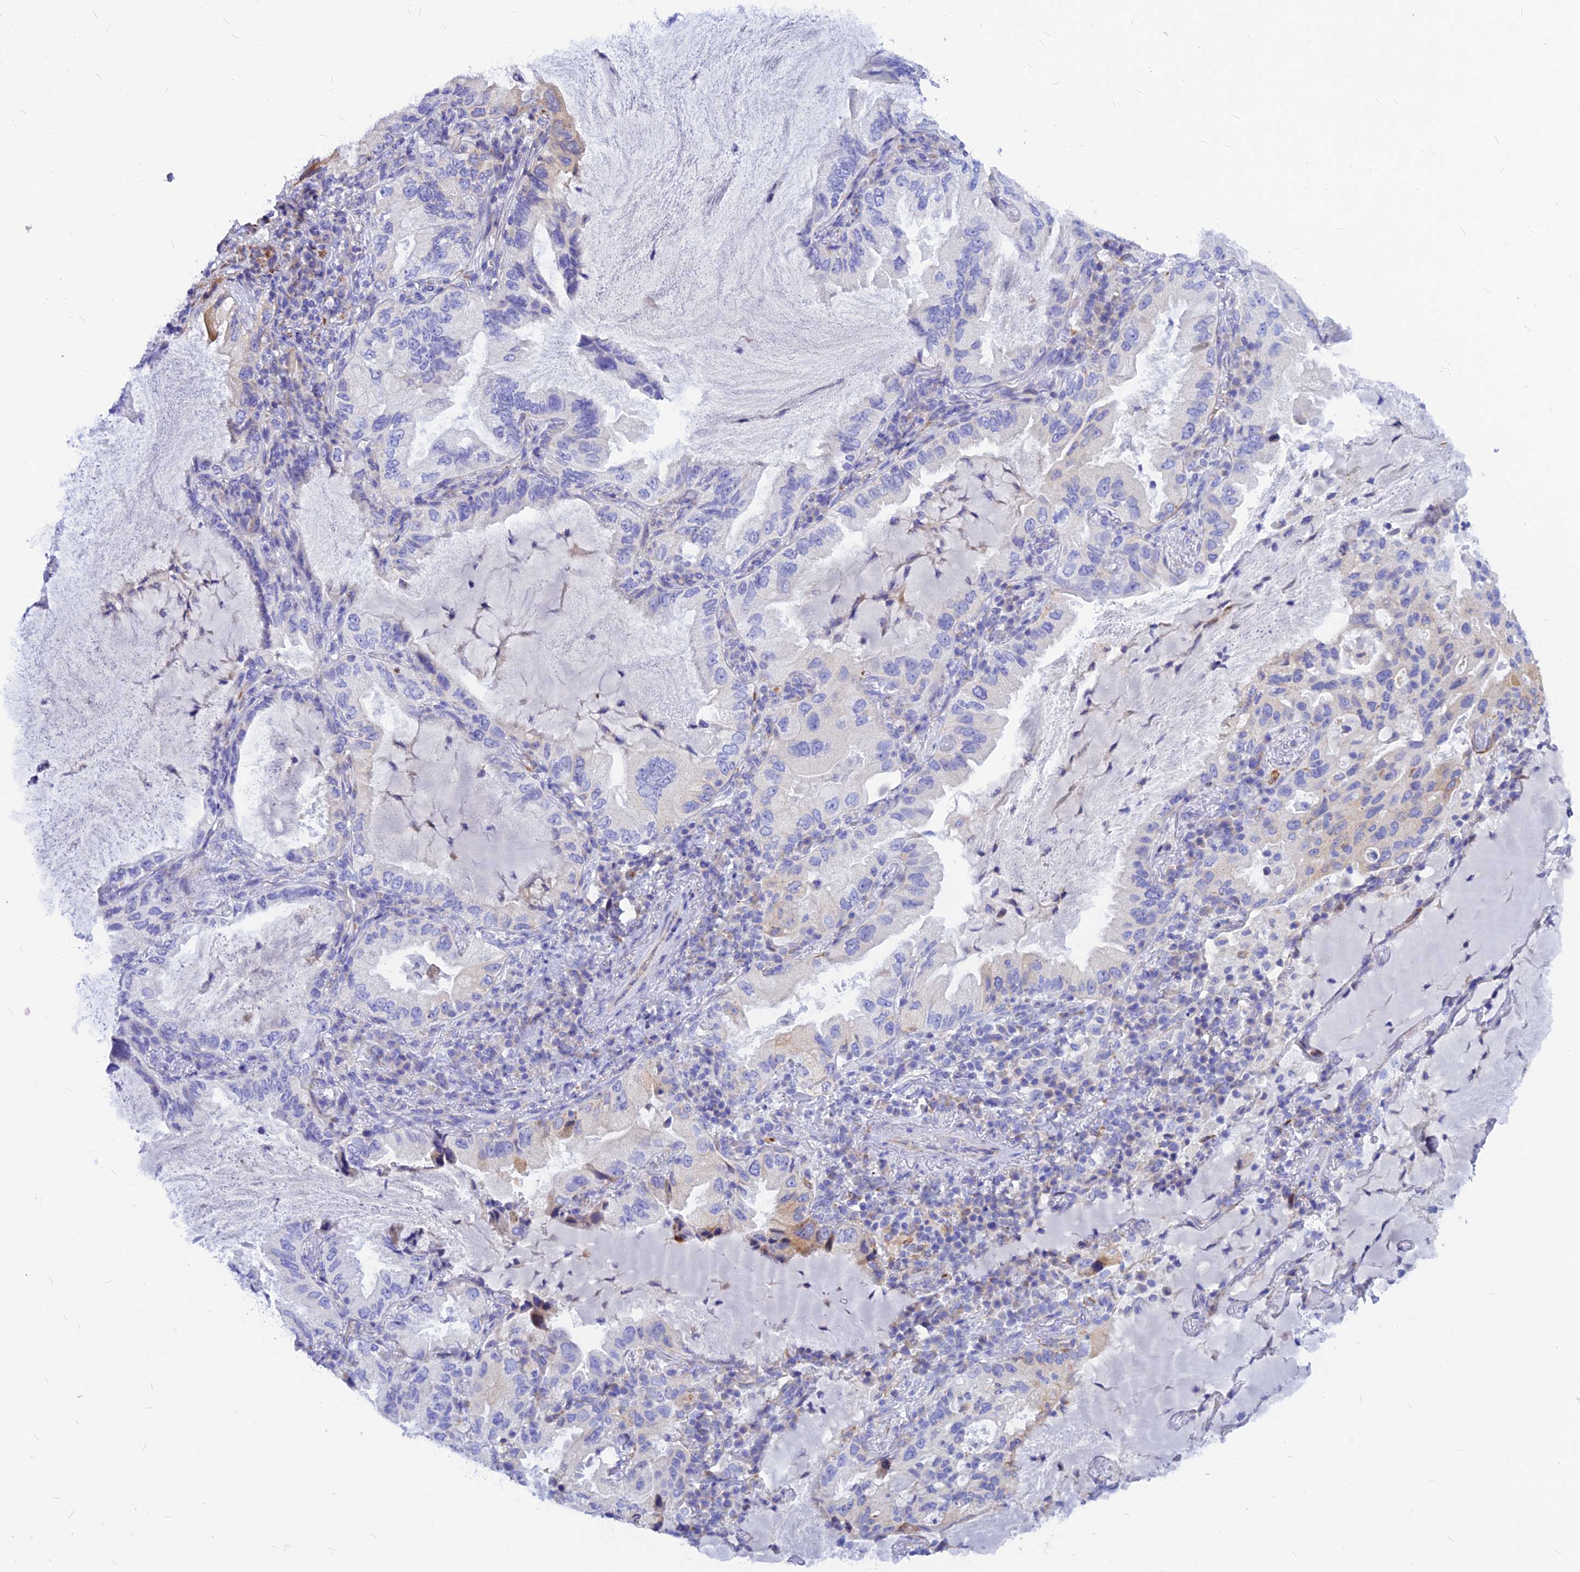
{"staining": {"intensity": "negative", "quantity": "none", "location": "none"}, "tissue": "lung cancer", "cell_type": "Tumor cells", "image_type": "cancer", "snomed": [{"axis": "morphology", "description": "Adenocarcinoma, NOS"}, {"axis": "topography", "description": "Lung"}], "caption": "The immunohistochemistry micrograph has no significant staining in tumor cells of lung adenocarcinoma tissue.", "gene": "CNOT6", "patient": {"sex": "female", "age": 69}}